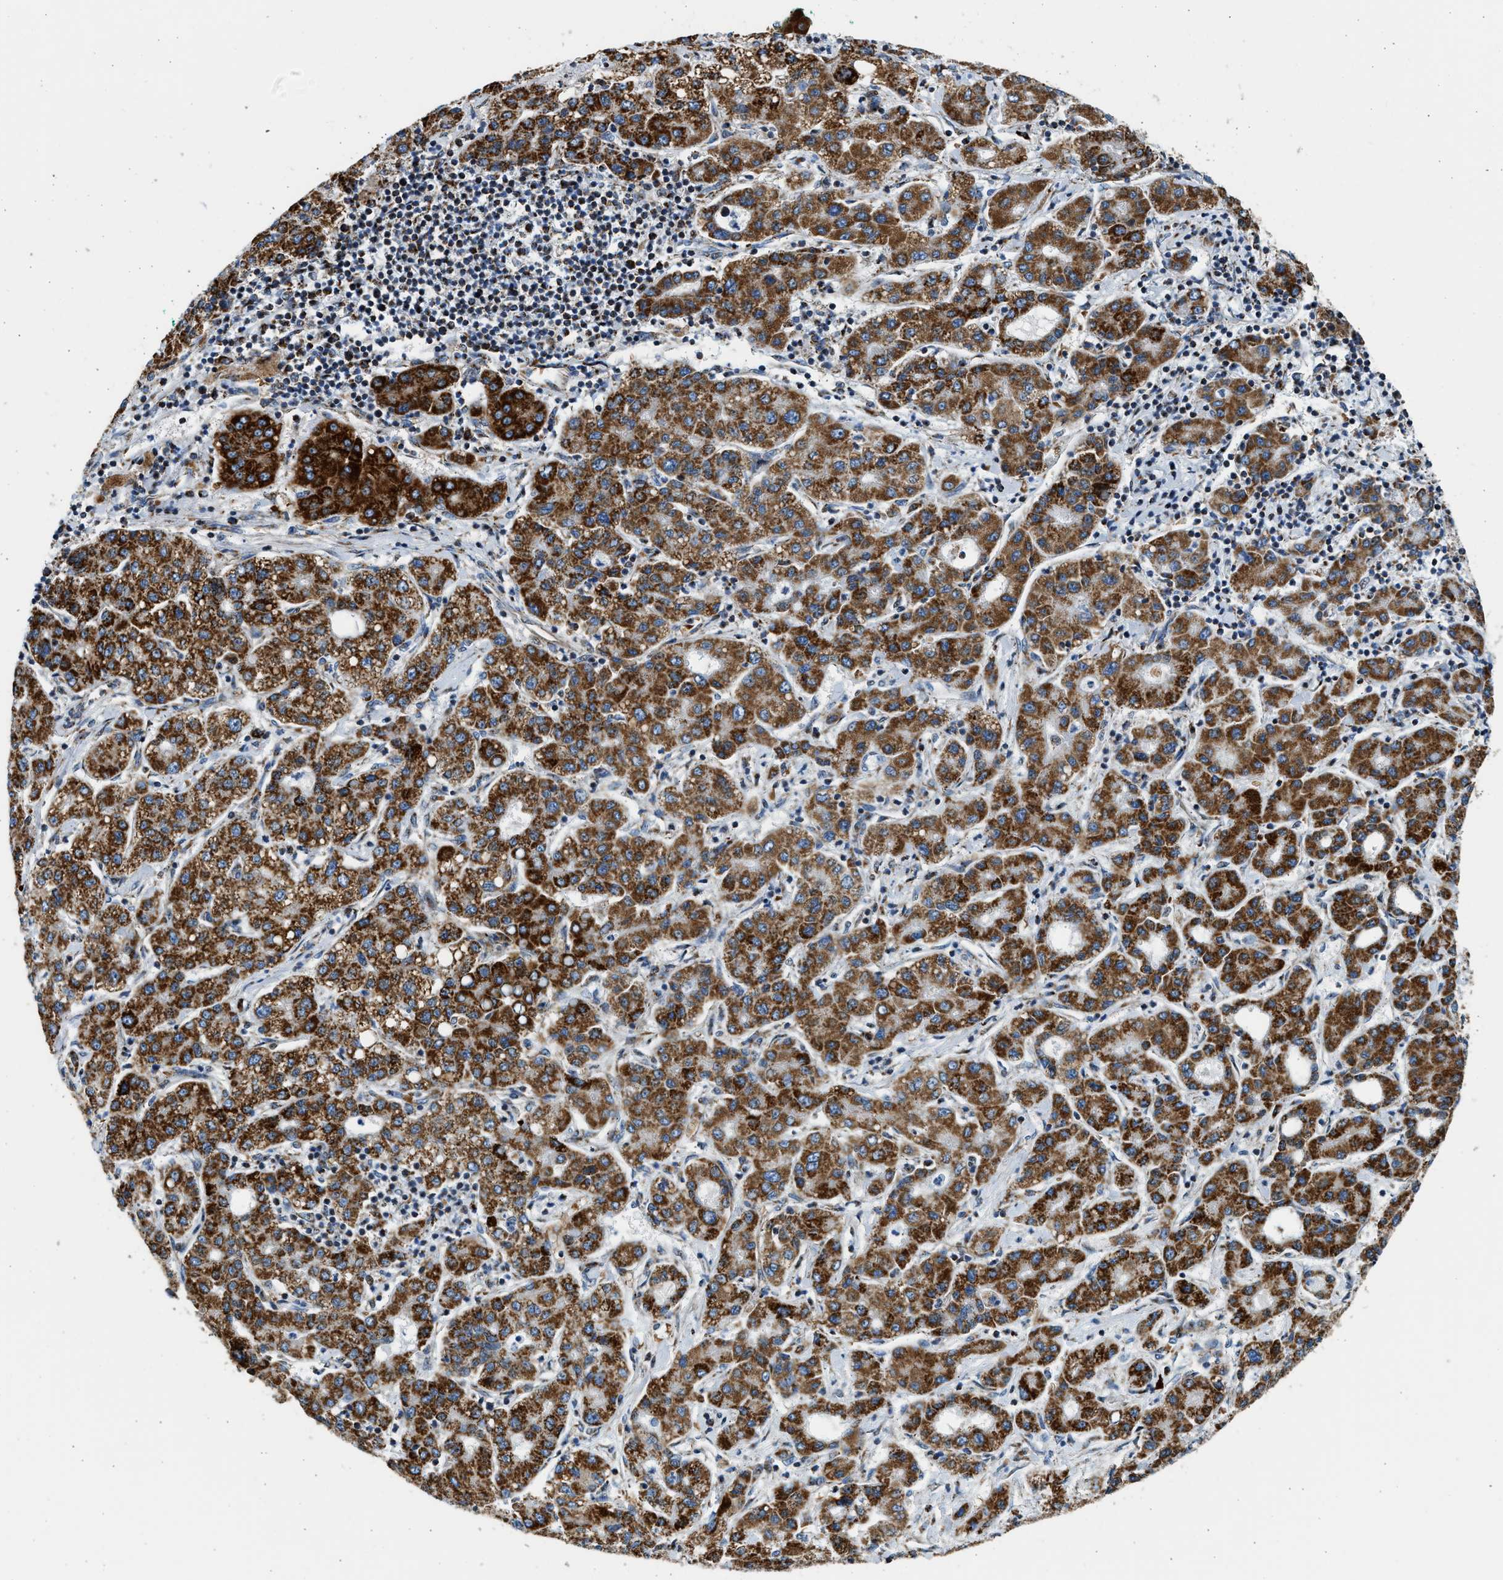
{"staining": {"intensity": "strong", "quantity": ">75%", "location": "cytoplasmic/membranous"}, "tissue": "liver cancer", "cell_type": "Tumor cells", "image_type": "cancer", "snomed": [{"axis": "morphology", "description": "Carcinoma, Hepatocellular, NOS"}, {"axis": "topography", "description": "Liver"}], "caption": "This is an image of immunohistochemistry staining of hepatocellular carcinoma (liver), which shows strong expression in the cytoplasmic/membranous of tumor cells.", "gene": "KCNMB3", "patient": {"sex": "male", "age": 65}}